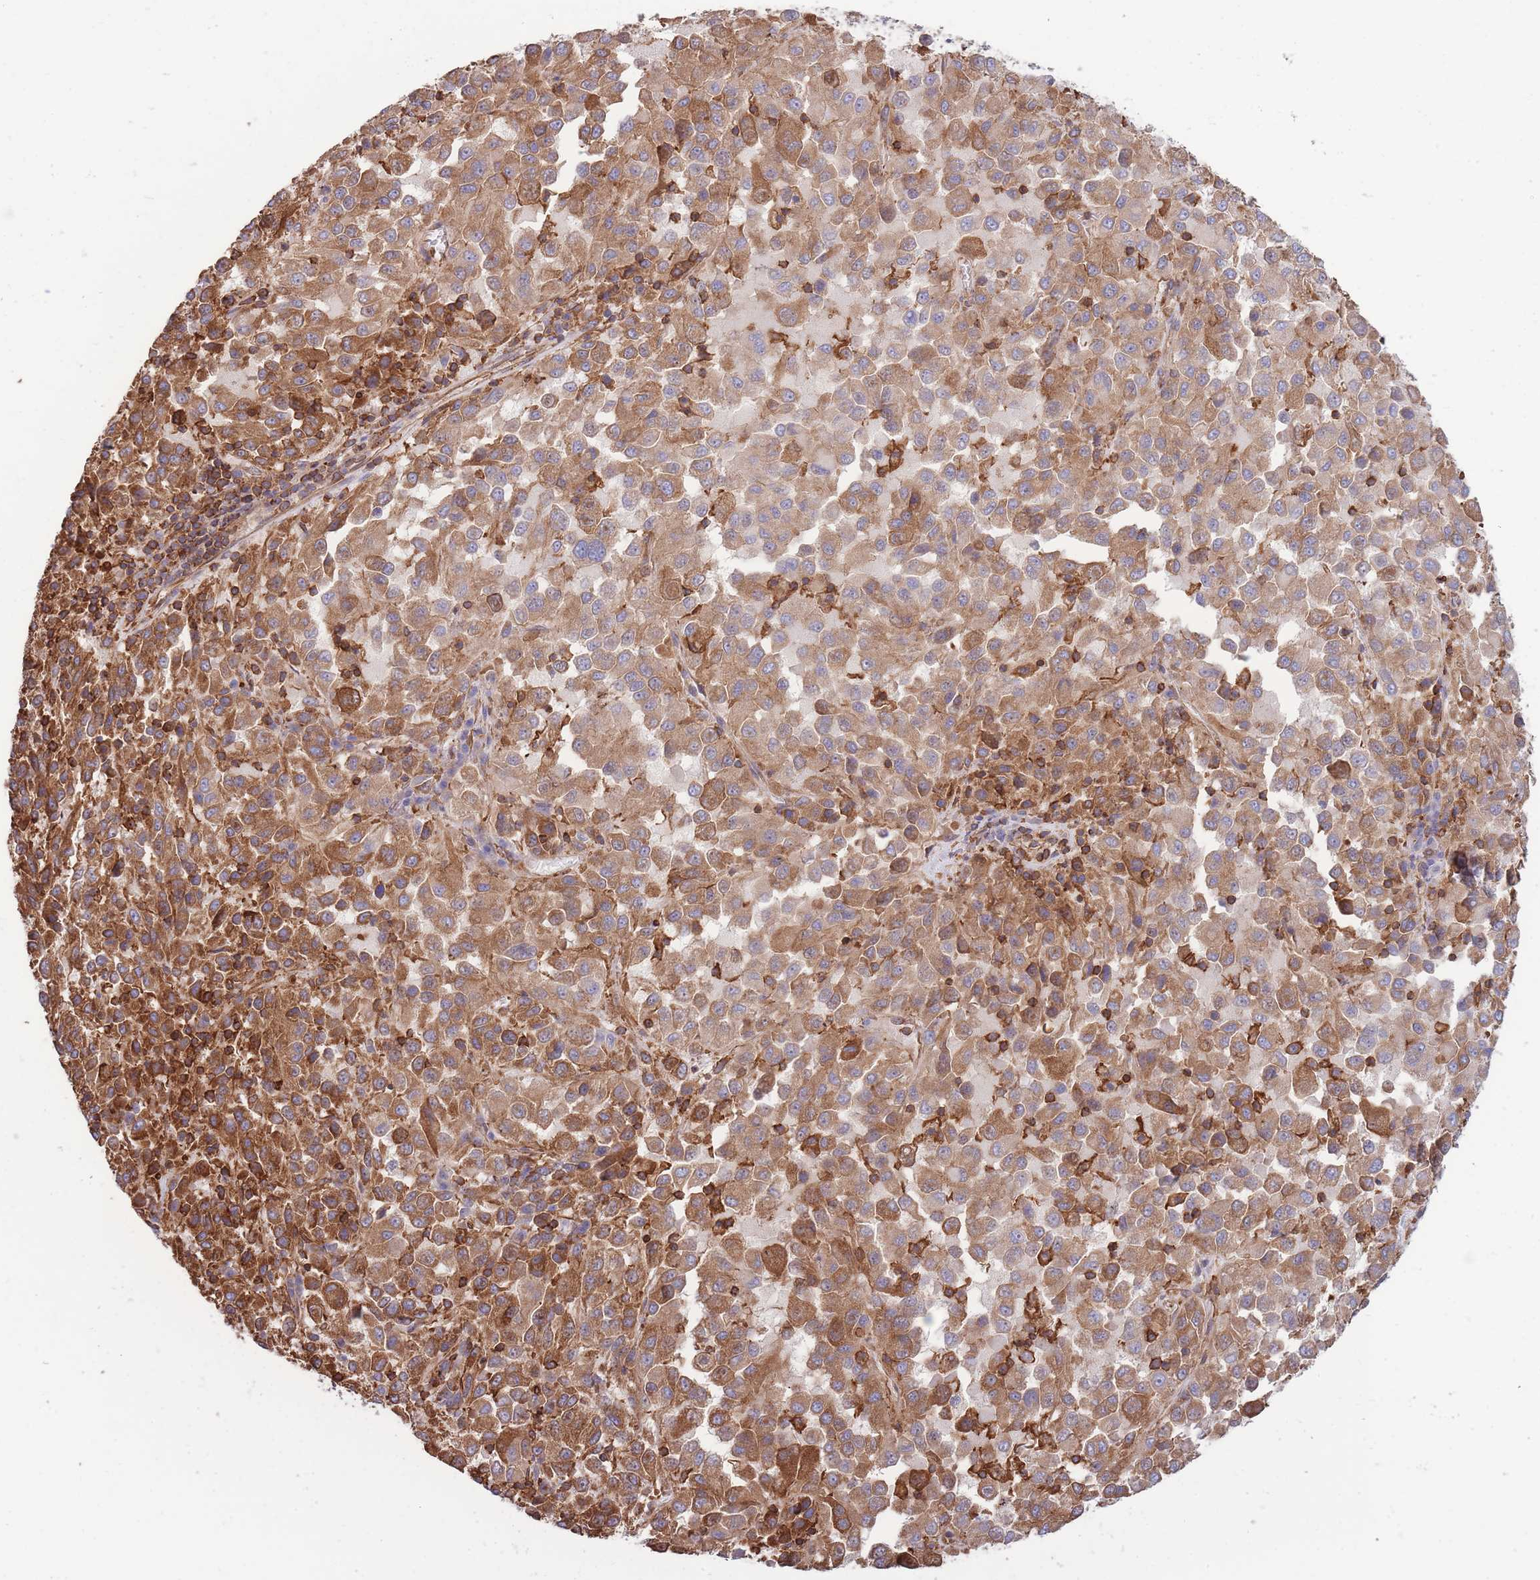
{"staining": {"intensity": "moderate", "quantity": ">75%", "location": "cytoplasmic/membranous"}, "tissue": "melanoma", "cell_type": "Tumor cells", "image_type": "cancer", "snomed": [{"axis": "morphology", "description": "Malignant melanoma, Metastatic site"}, {"axis": "topography", "description": "Lung"}], "caption": "Brown immunohistochemical staining in malignant melanoma (metastatic site) reveals moderate cytoplasmic/membranous positivity in about >75% of tumor cells. (Brightfield microscopy of DAB IHC at high magnification).", "gene": "LRRN4CL", "patient": {"sex": "male", "age": 64}}